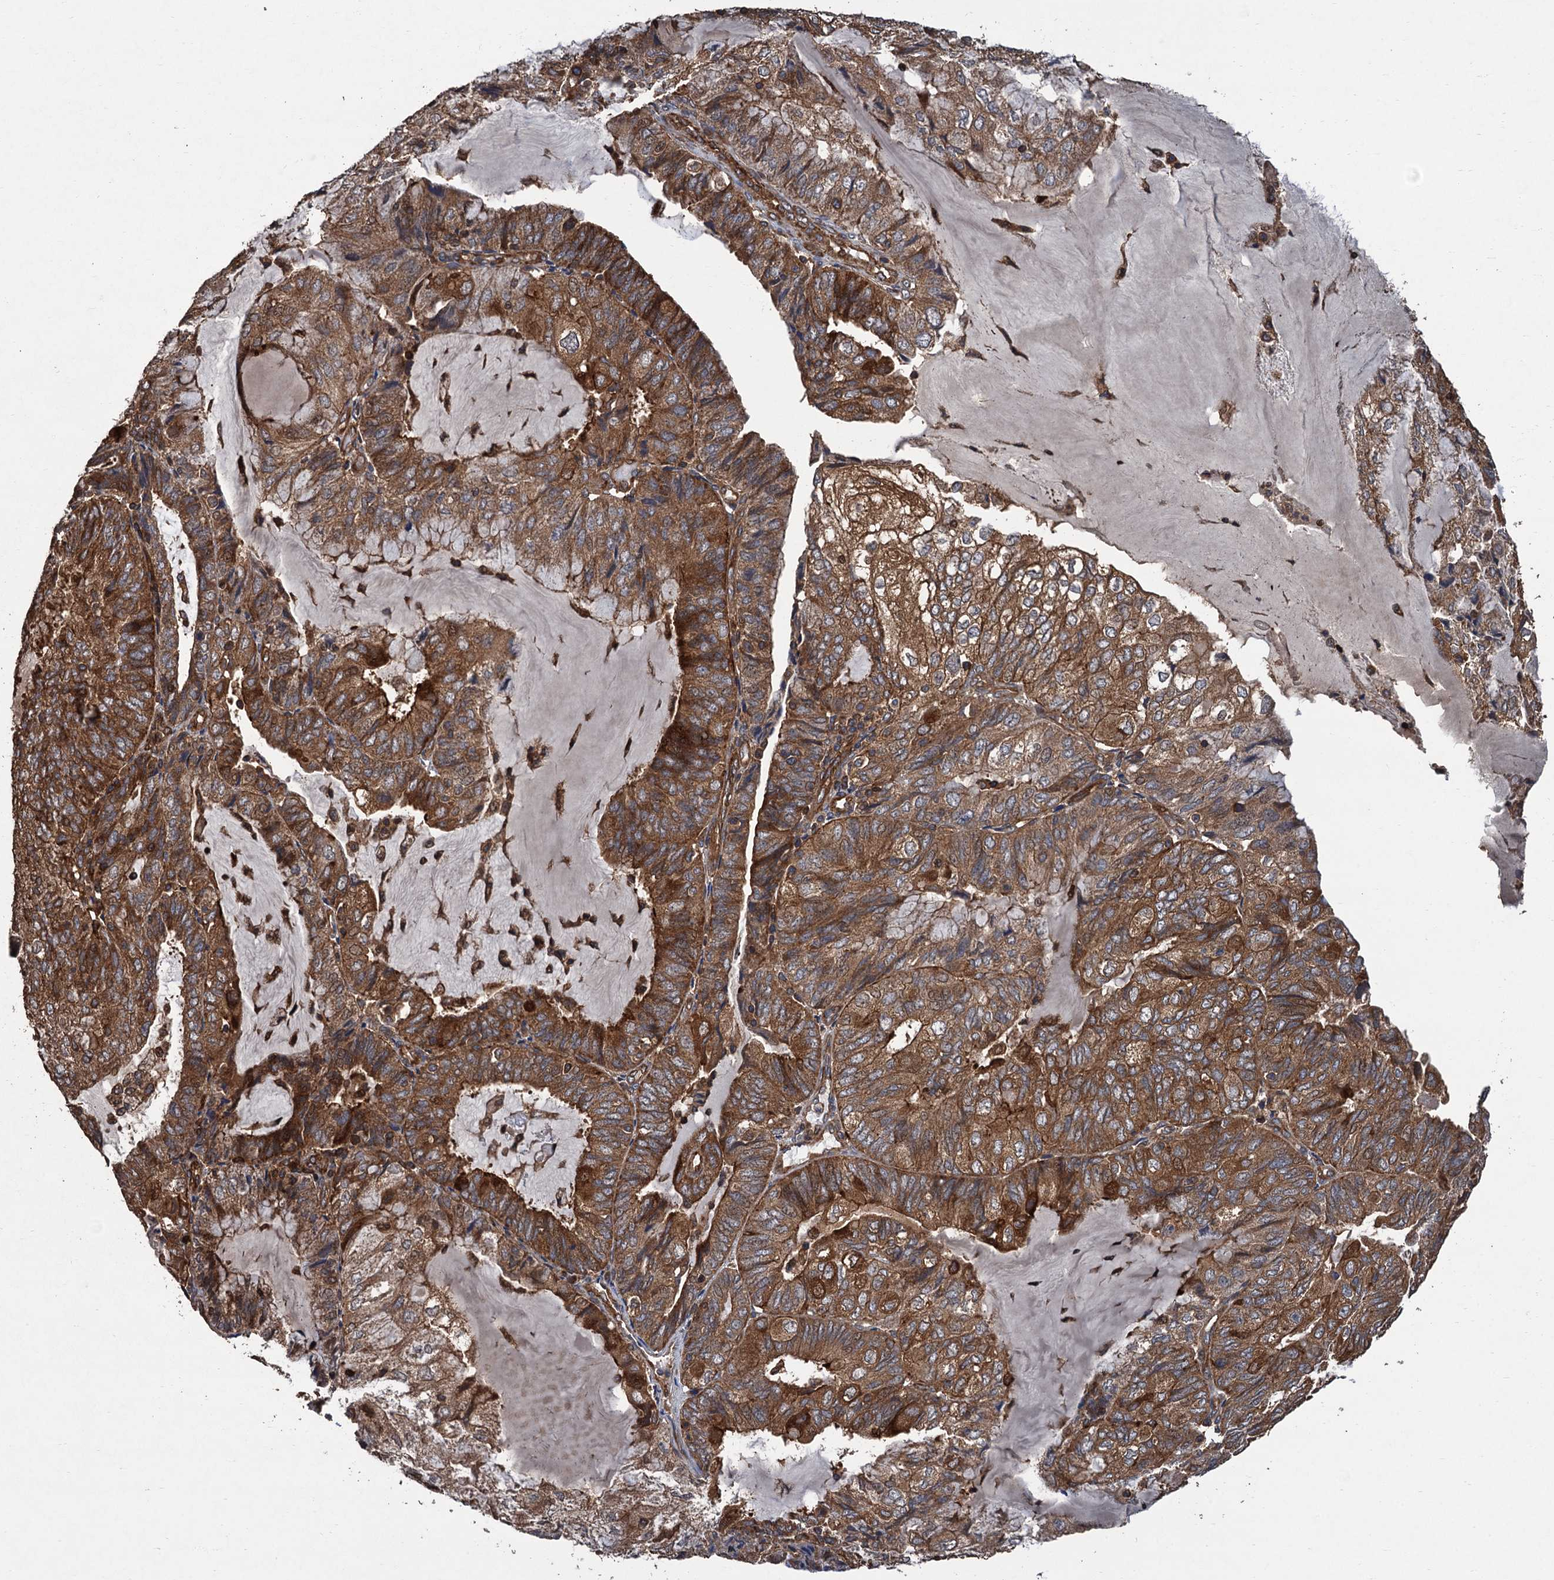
{"staining": {"intensity": "strong", "quantity": ">75%", "location": "cytoplasmic/membranous"}, "tissue": "endometrial cancer", "cell_type": "Tumor cells", "image_type": "cancer", "snomed": [{"axis": "morphology", "description": "Adenocarcinoma, NOS"}, {"axis": "topography", "description": "Endometrium"}], "caption": "High-power microscopy captured an immunohistochemistry (IHC) image of endometrial adenocarcinoma, revealing strong cytoplasmic/membranous positivity in about >75% of tumor cells.", "gene": "PPP4R1", "patient": {"sex": "female", "age": 81}}